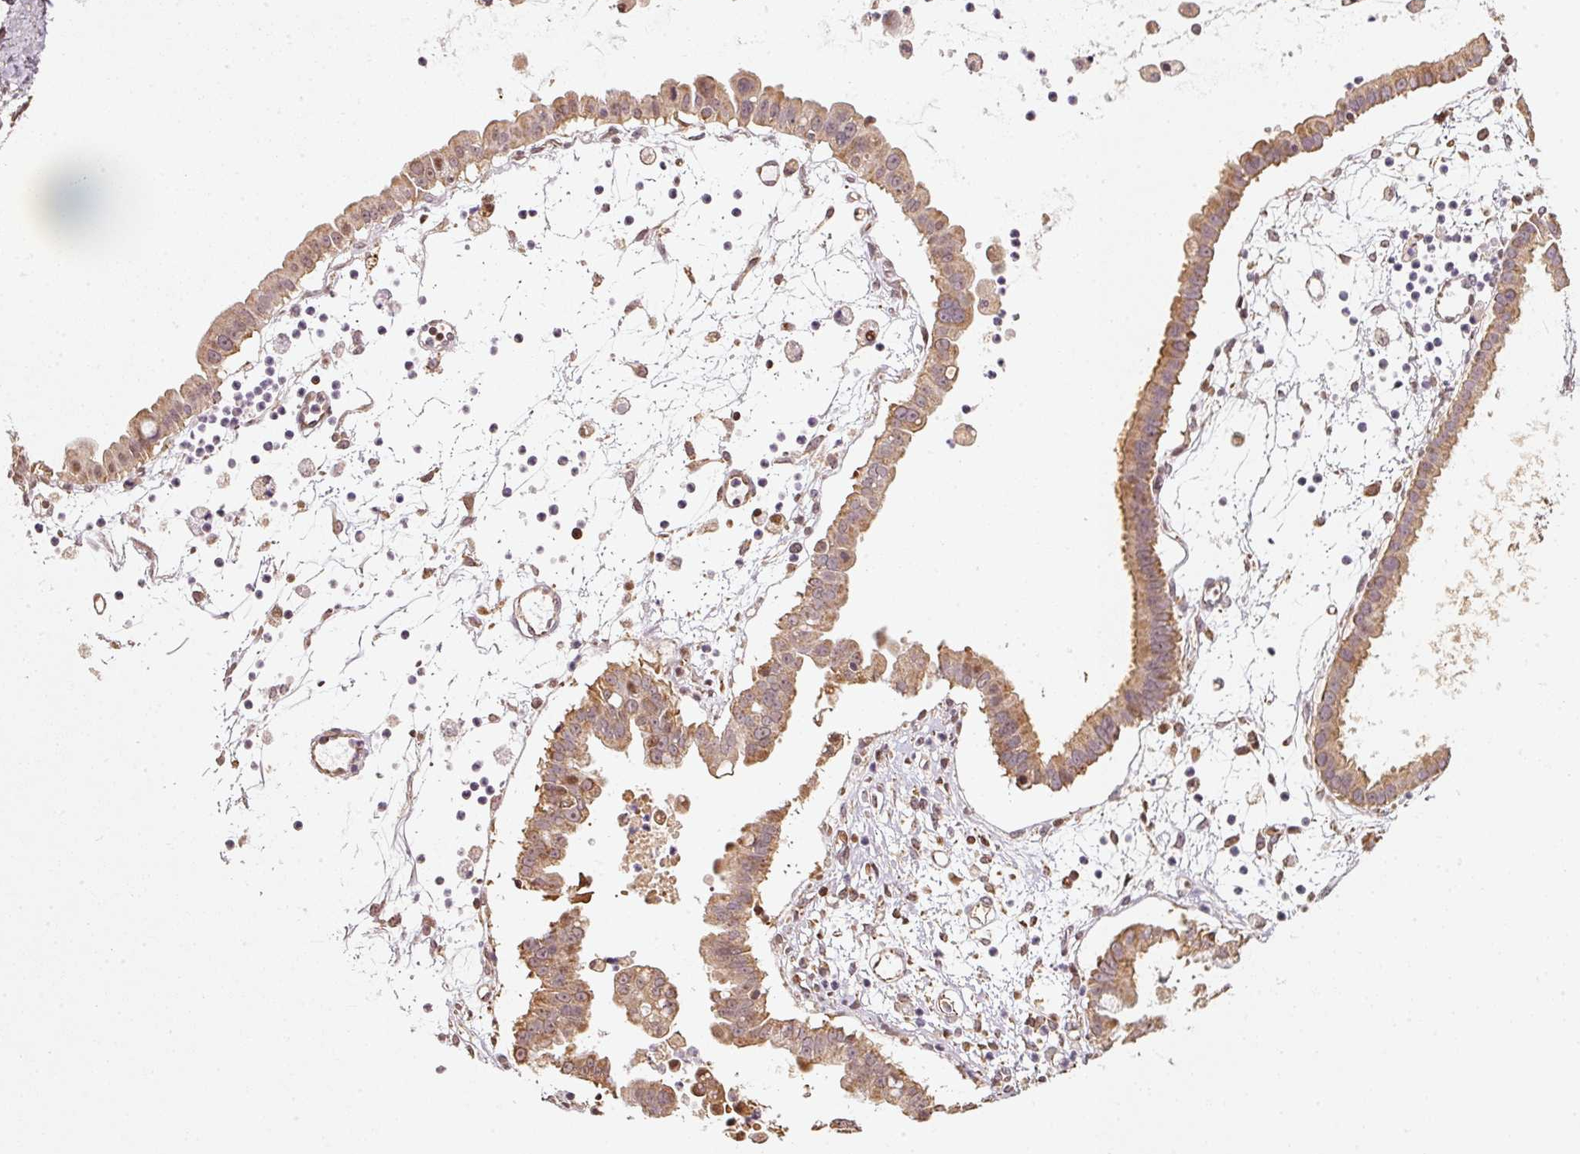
{"staining": {"intensity": "moderate", "quantity": ">75%", "location": "cytoplasmic/membranous"}, "tissue": "ovarian cancer", "cell_type": "Tumor cells", "image_type": "cancer", "snomed": [{"axis": "morphology", "description": "Cystadenocarcinoma, mucinous, NOS"}, {"axis": "topography", "description": "Ovary"}], "caption": "Human ovarian mucinous cystadenocarcinoma stained with a protein marker reveals moderate staining in tumor cells.", "gene": "RAB35", "patient": {"sex": "female", "age": 61}}